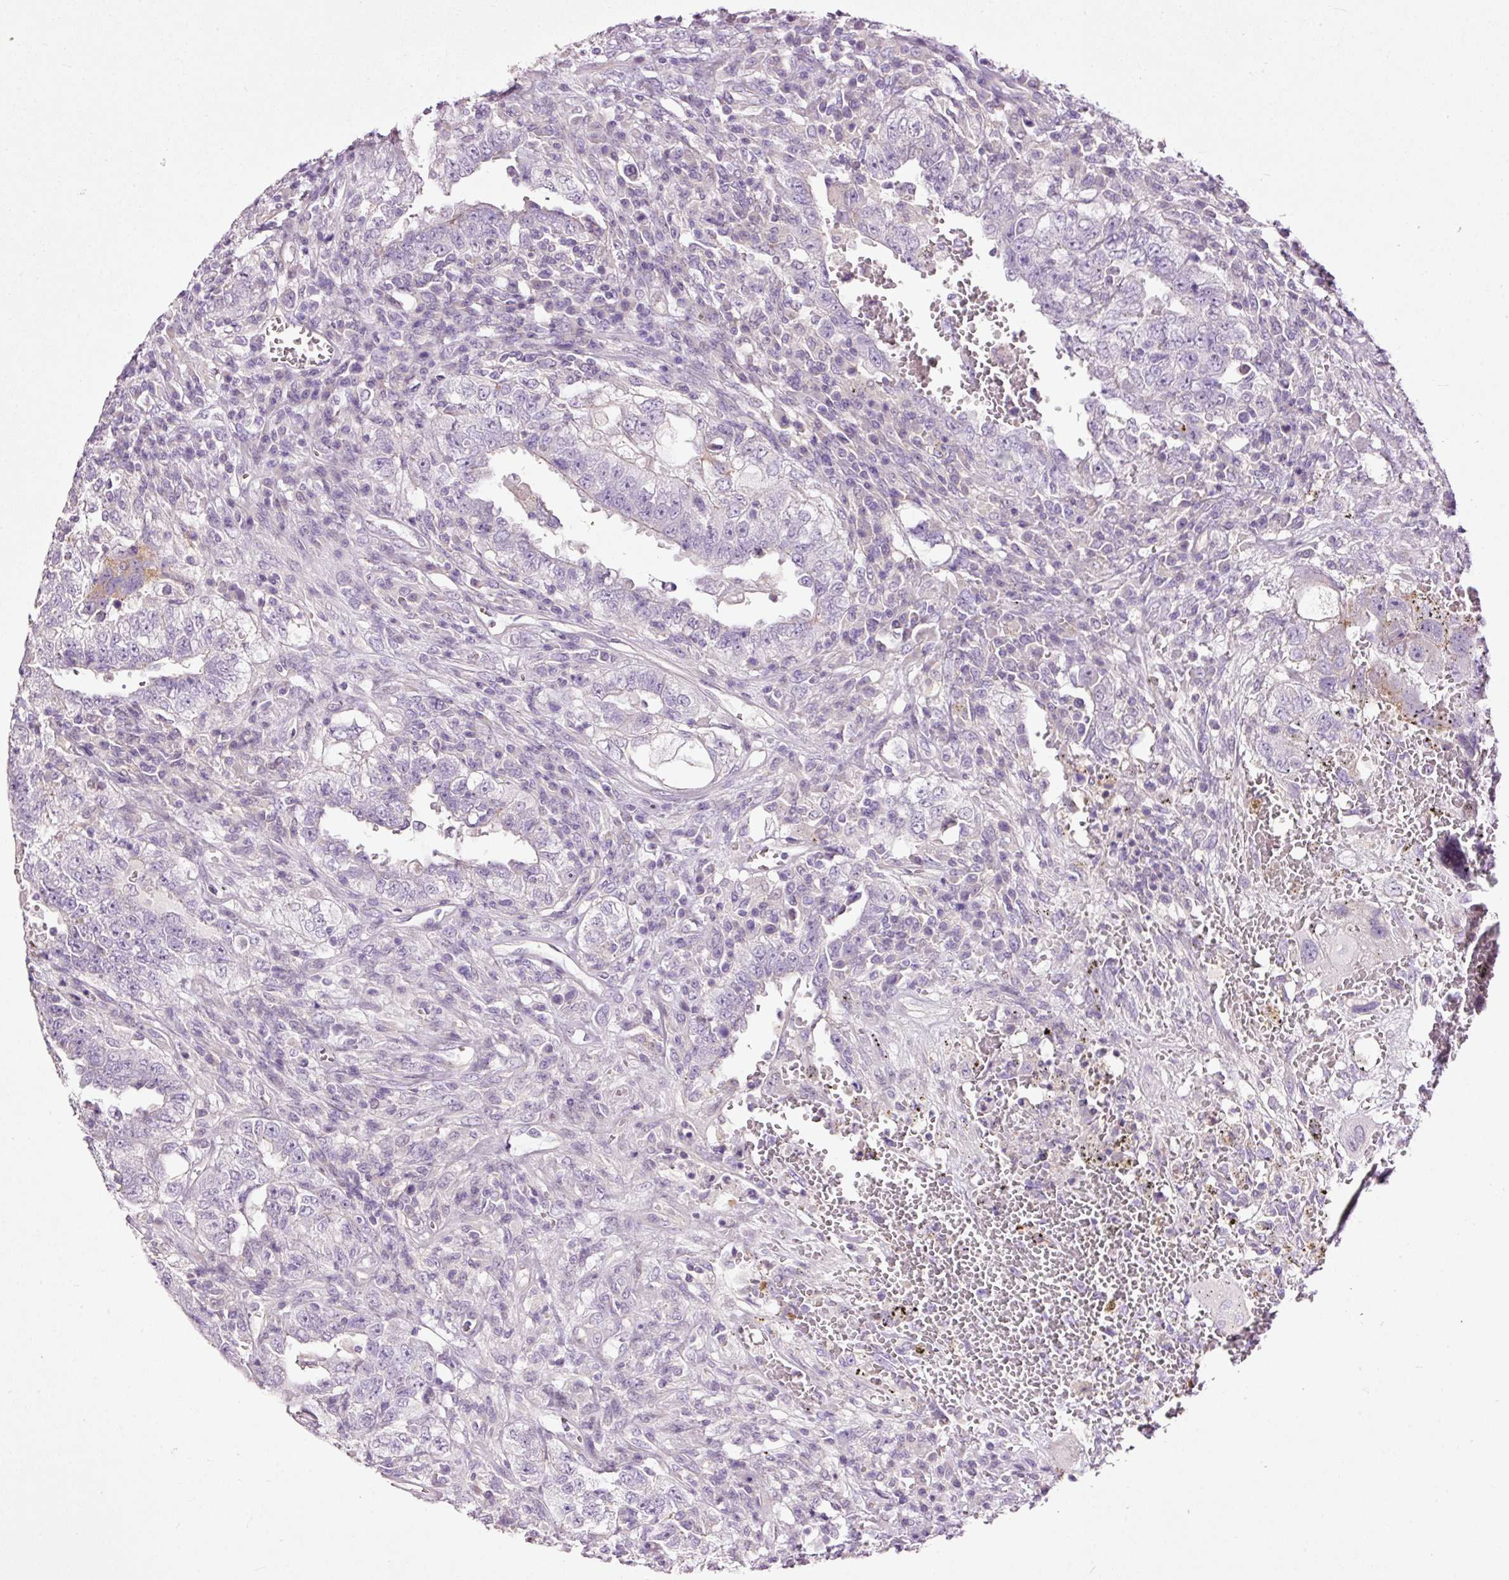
{"staining": {"intensity": "negative", "quantity": "none", "location": "none"}, "tissue": "testis cancer", "cell_type": "Tumor cells", "image_type": "cancer", "snomed": [{"axis": "morphology", "description": "Carcinoma, Embryonal, NOS"}, {"axis": "topography", "description": "Testis"}], "caption": "A histopathology image of human testis embryonal carcinoma is negative for staining in tumor cells.", "gene": "FCRL4", "patient": {"sex": "male", "age": 26}}